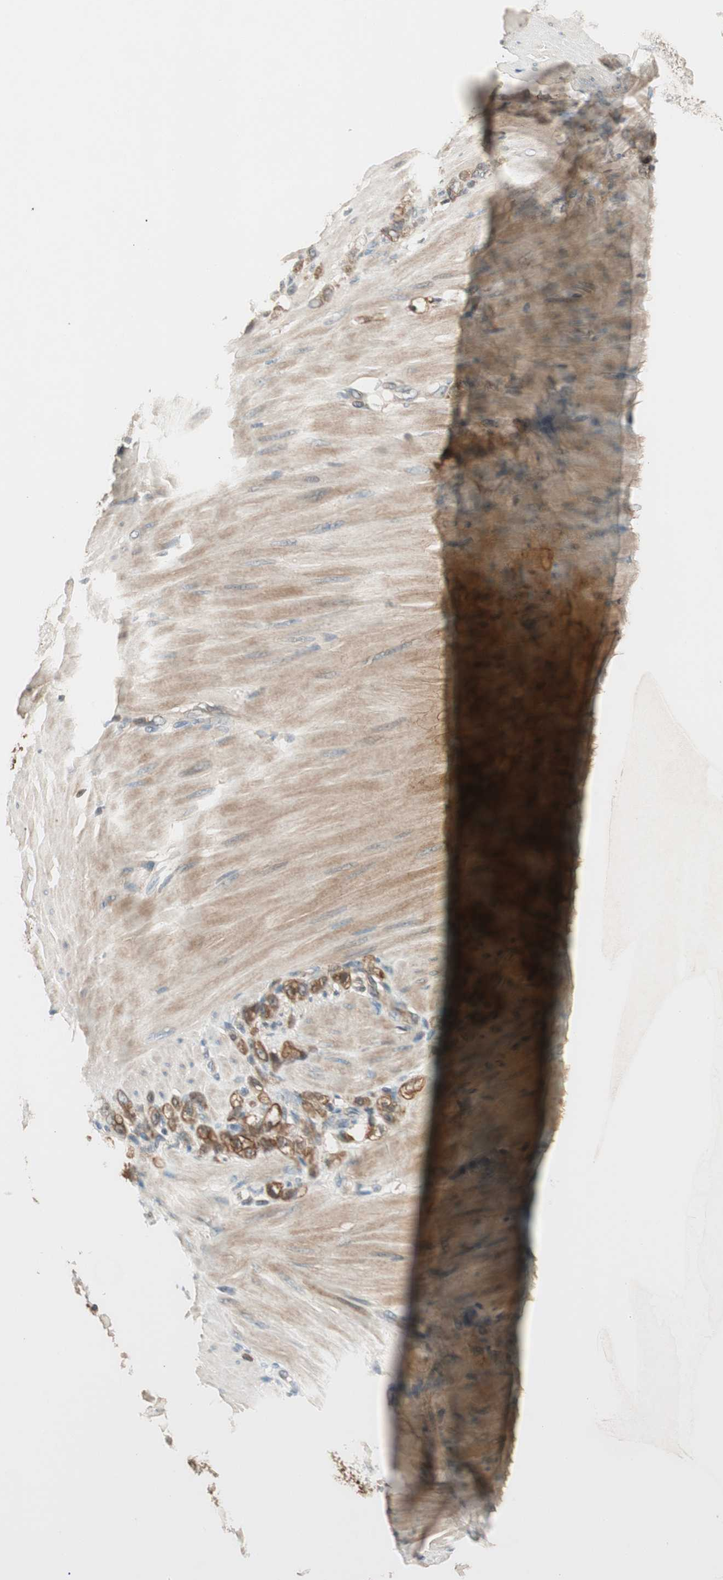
{"staining": {"intensity": "moderate", "quantity": ">75%", "location": "cytoplasmic/membranous"}, "tissue": "stomach cancer", "cell_type": "Tumor cells", "image_type": "cancer", "snomed": [{"axis": "morphology", "description": "Adenocarcinoma, NOS"}, {"axis": "topography", "description": "Stomach"}], "caption": "The image demonstrates immunohistochemical staining of stomach adenocarcinoma. There is moderate cytoplasmic/membranous staining is present in approximately >75% of tumor cells.", "gene": "TRIM21", "patient": {"sex": "male", "age": 82}}